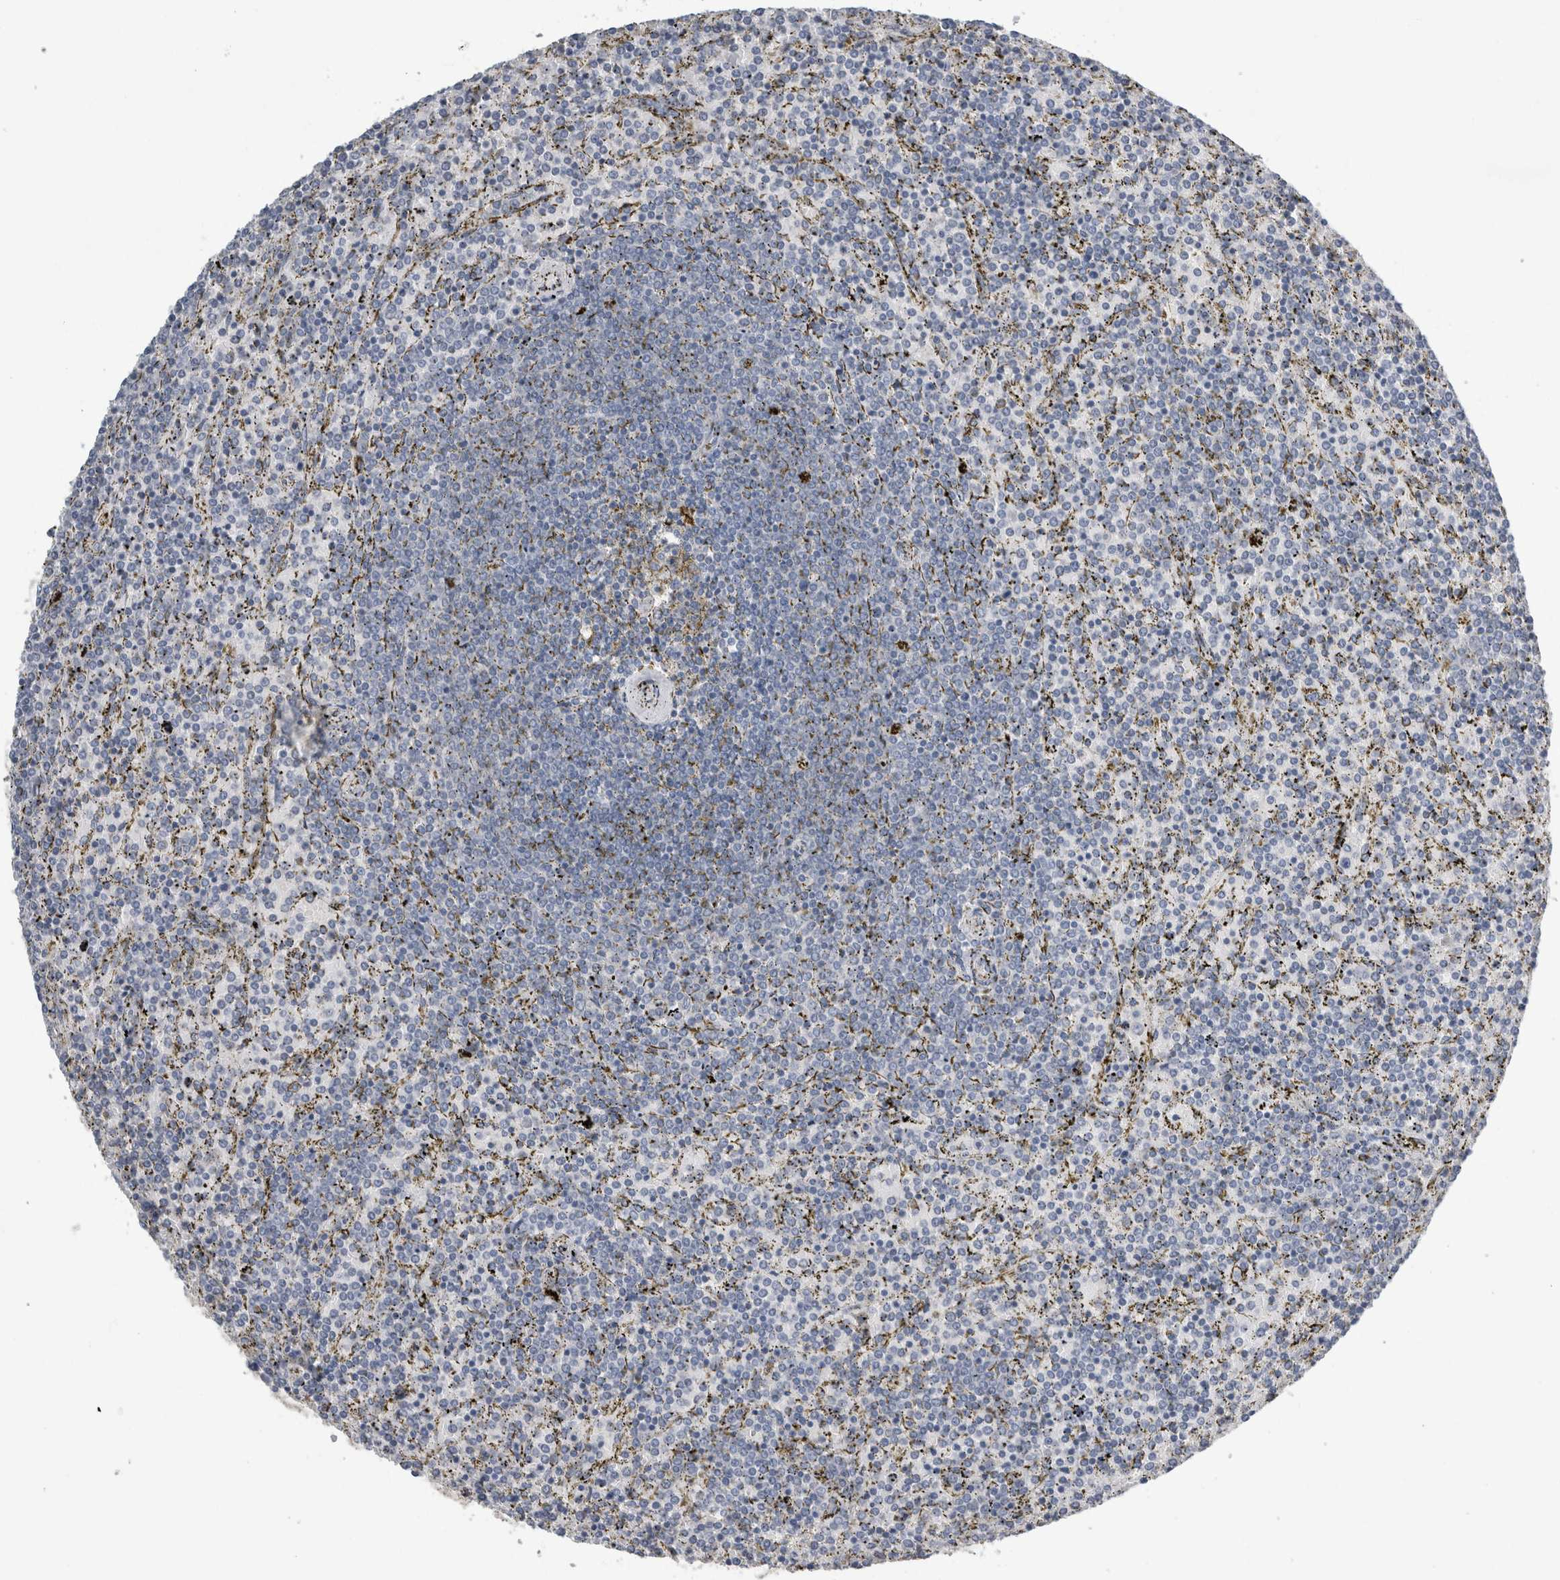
{"staining": {"intensity": "negative", "quantity": "none", "location": "none"}, "tissue": "lymphoma", "cell_type": "Tumor cells", "image_type": "cancer", "snomed": [{"axis": "morphology", "description": "Malignant lymphoma, non-Hodgkin's type, Low grade"}, {"axis": "topography", "description": "Spleen"}], "caption": "An immunohistochemistry (IHC) histopathology image of malignant lymphoma, non-Hodgkin's type (low-grade) is shown. There is no staining in tumor cells of malignant lymphoma, non-Hodgkin's type (low-grade).", "gene": "NEFM", "patient": {"sex": "female", "age": 77}}